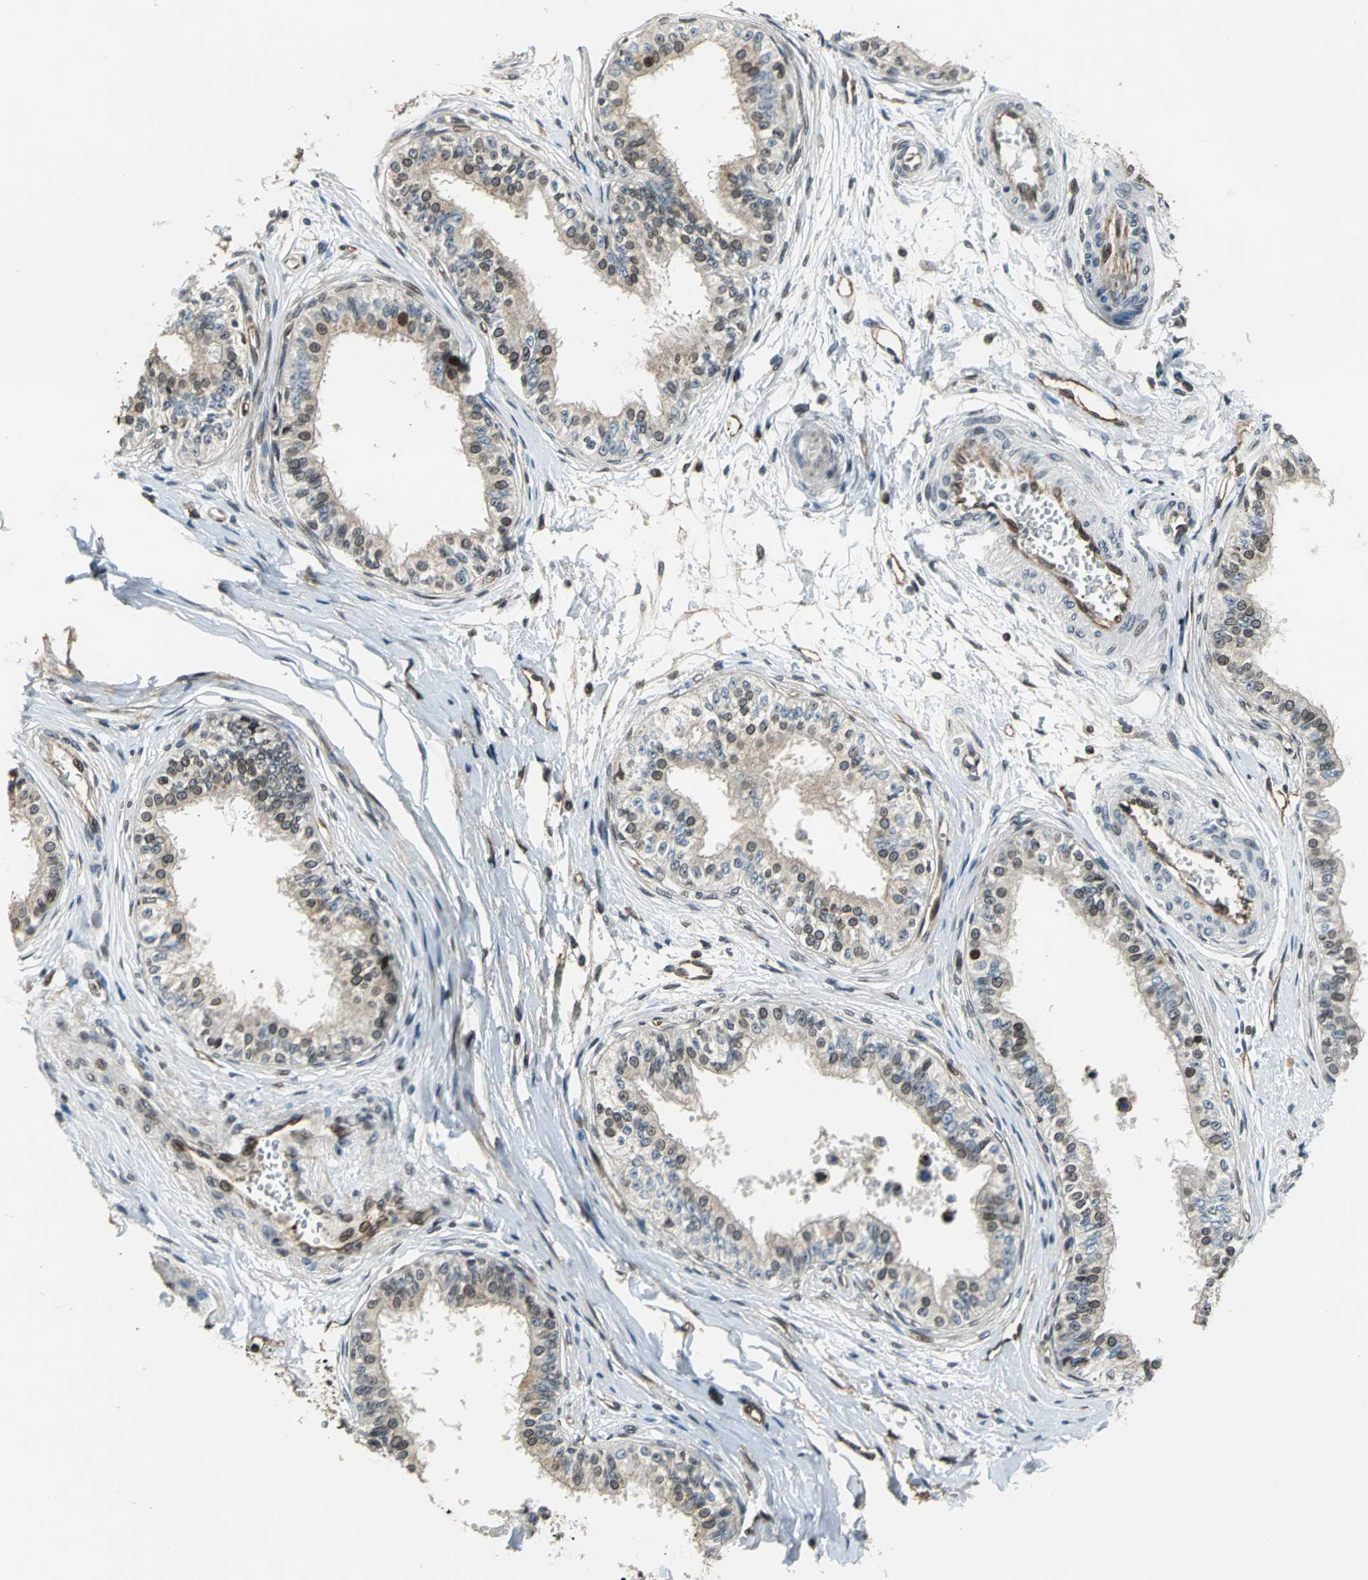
{"staining": {"intensity": "strong", "quantity": "25%-75%", "location": "cytoplasmic/membranous,nuclear"}, "tissue": "epididymis", "cell_type": "Glandular cells", "image_type": "normal", "snomed": [{"axis": "morphology", "description": "Normal tissue, NOS"}, {"axis": "morphology", "description": "Adenocarcinoma, metastatic, NOS"}, {"axis": "topography", "description": "Testis"}, {"axis": "topography", "description": "Epididymis"}], "caption": "Immunohistochemical staining of normal epididymis reveals 25%-75% levels of strong cytoplasmic/membranous,nuclear protein expression in approximately 25%-75% of glandular cells.", "gene": "BRIP1", "patient": {"sex": "male", "age": 26}}